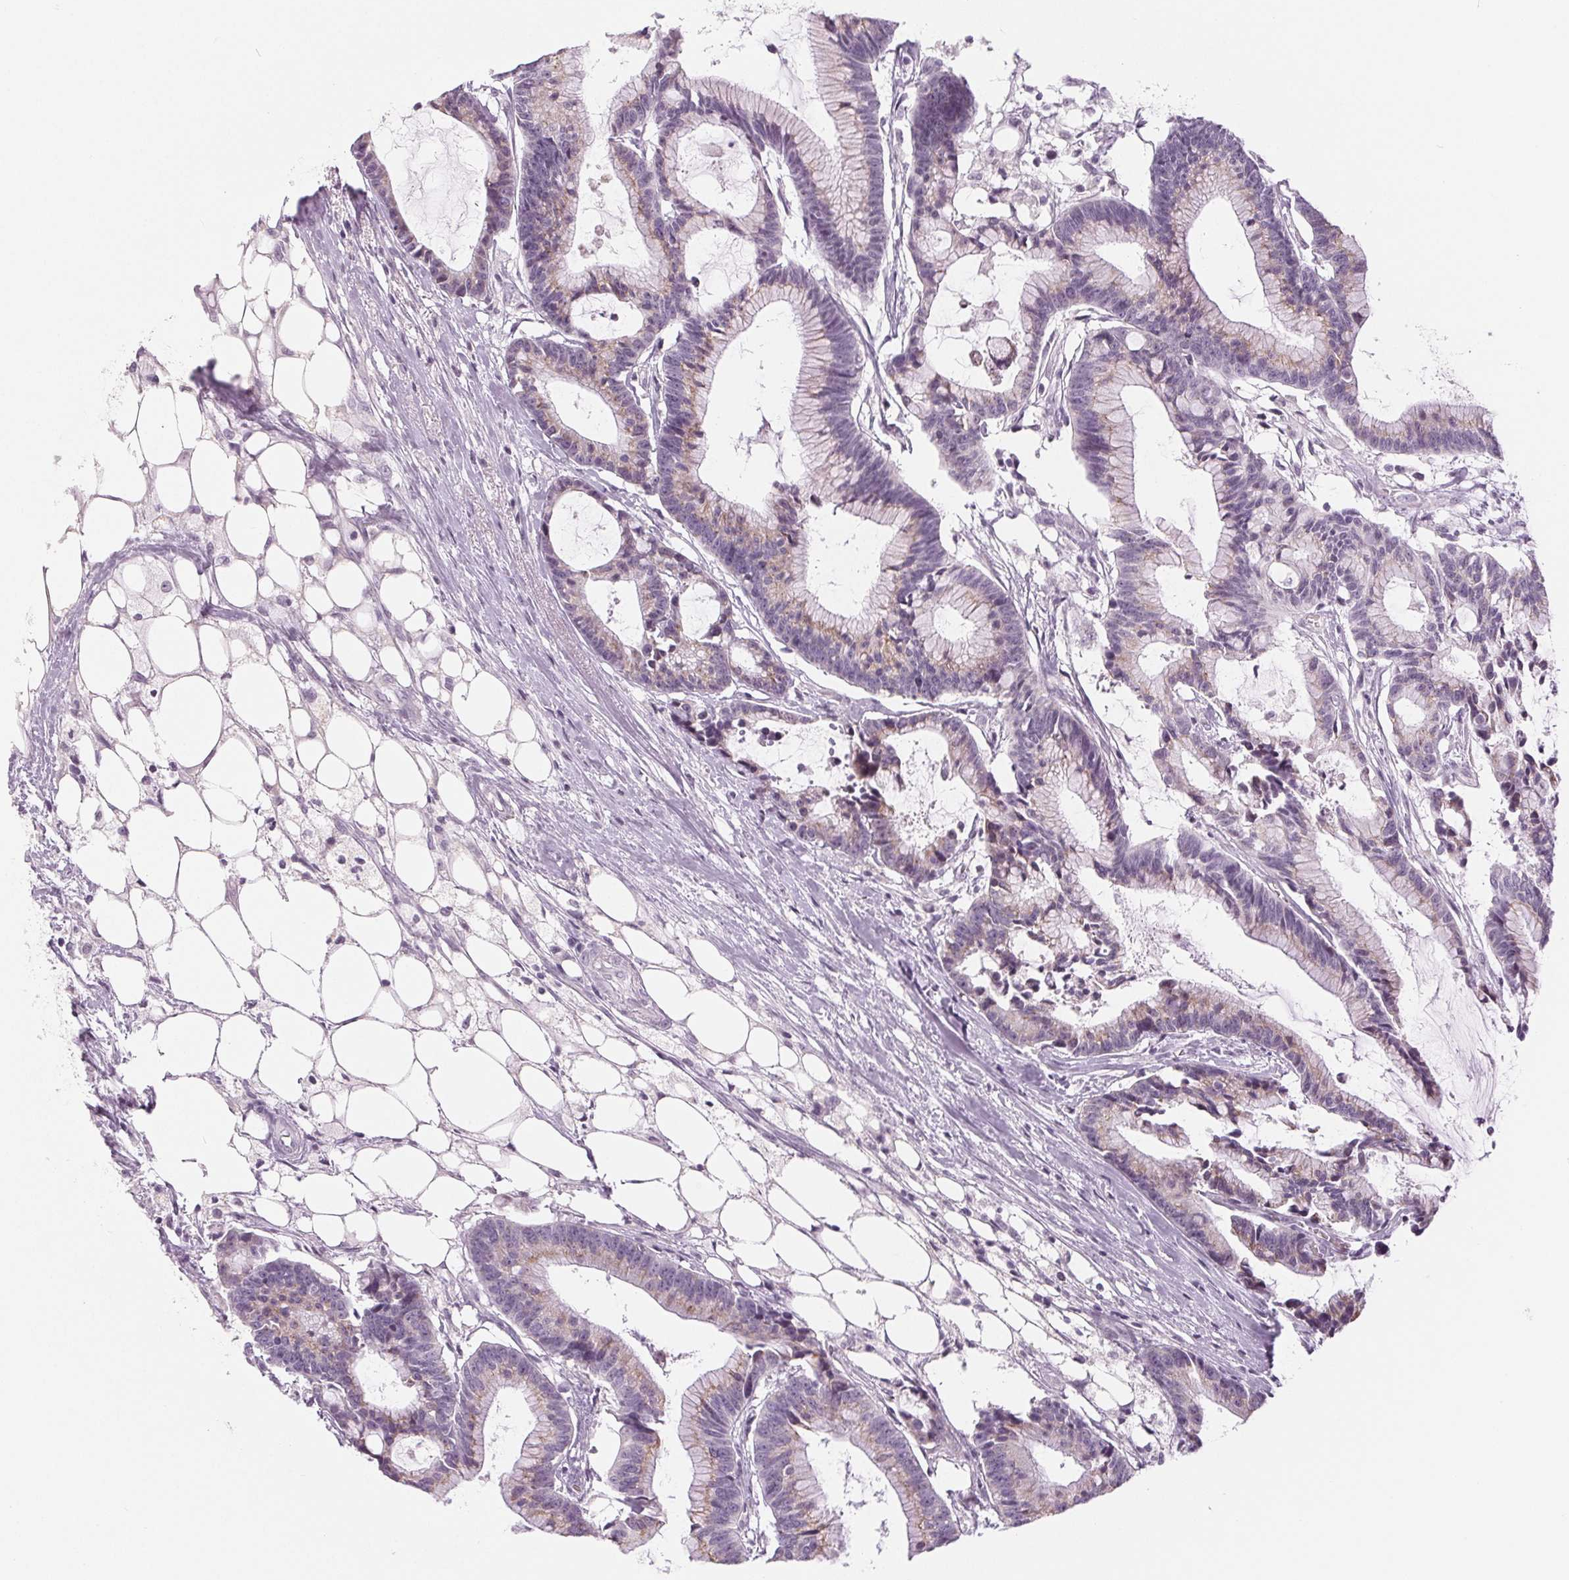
{"staining": {"intensity": "weak", "quantity": "<25%", "location": "cytoplasmic/membranous"}, "tissue": "colorectal cancer", "cell_type": "Tumor cells", "image_type": "cancer", "snomed": [{"axis": "morphology", "description": "Adenocarcinoma, NOS"}, {"axis": "topography", "description": "Colon"}], "caption": "Immunohistochemical staining of human colorectal cancer reveals no significant expression in tumor cells.", "gene": "EHHADH", "patient": {"sex": "female", "age": 78}}